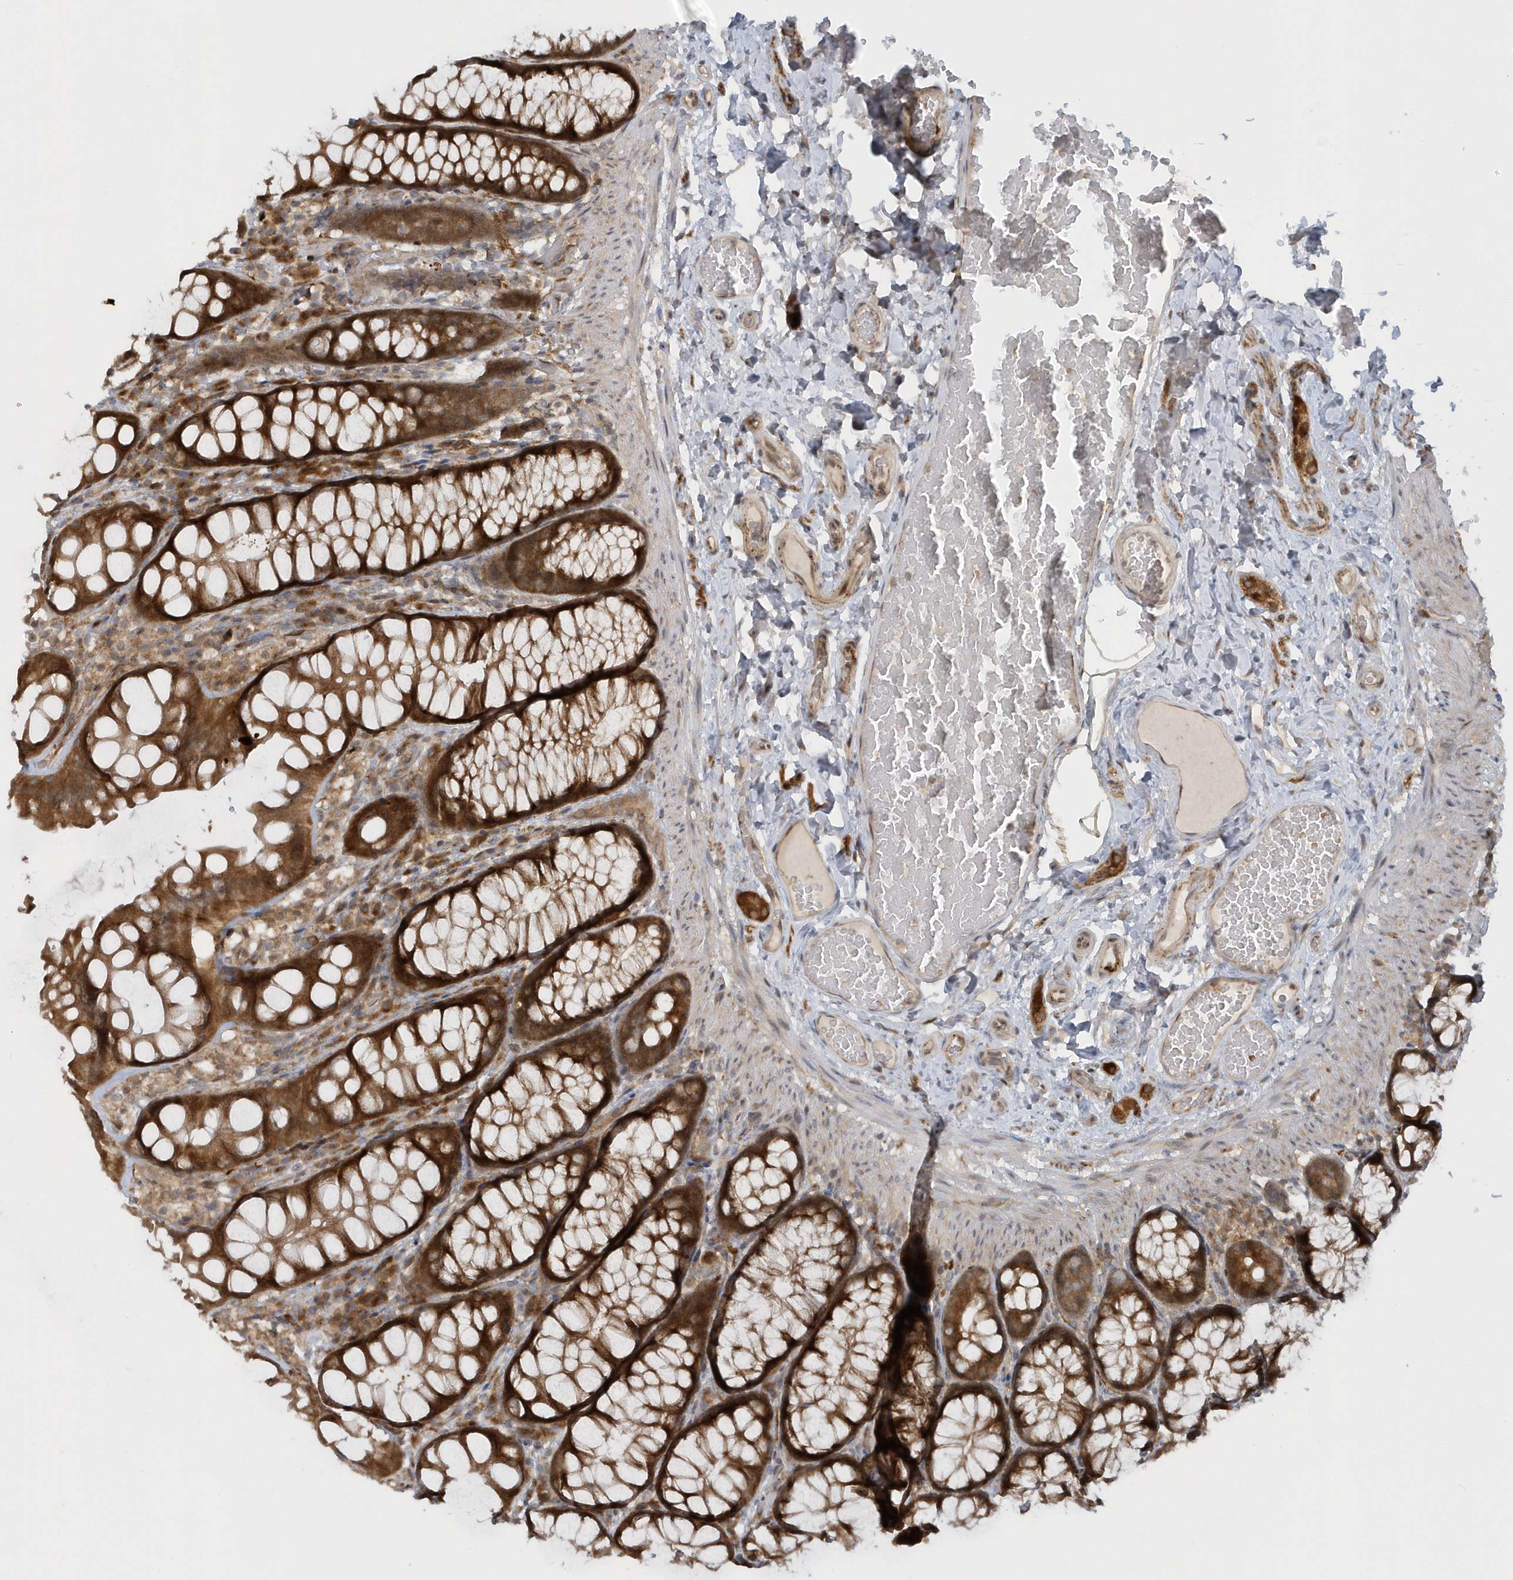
{"staining": {"intensity": "weak", "quantity": "25%-75%", "location": "cytoplasmic/membranous"}, "tissue": "colon", "cell_type": "Endothelial cells", "image_type": "normal", "snomed": [{"axis": "morphology", "description": "Normal tissue, NOS"}, {"axis": "topography", "description": "Colon"}], "caption": "Immunohistochemical staining of benign colon displays weak cytoplasmic/membranous protein positivity in about 25%-75% of endothelial cells. The staining was performed using DAB to visualize the protein expression in brown, while the nuclei were stained in blue with hematoxylin (Magnification: 20x).", "gene": "ATG4A", "patient": {"sex": "male", "age": 47}}